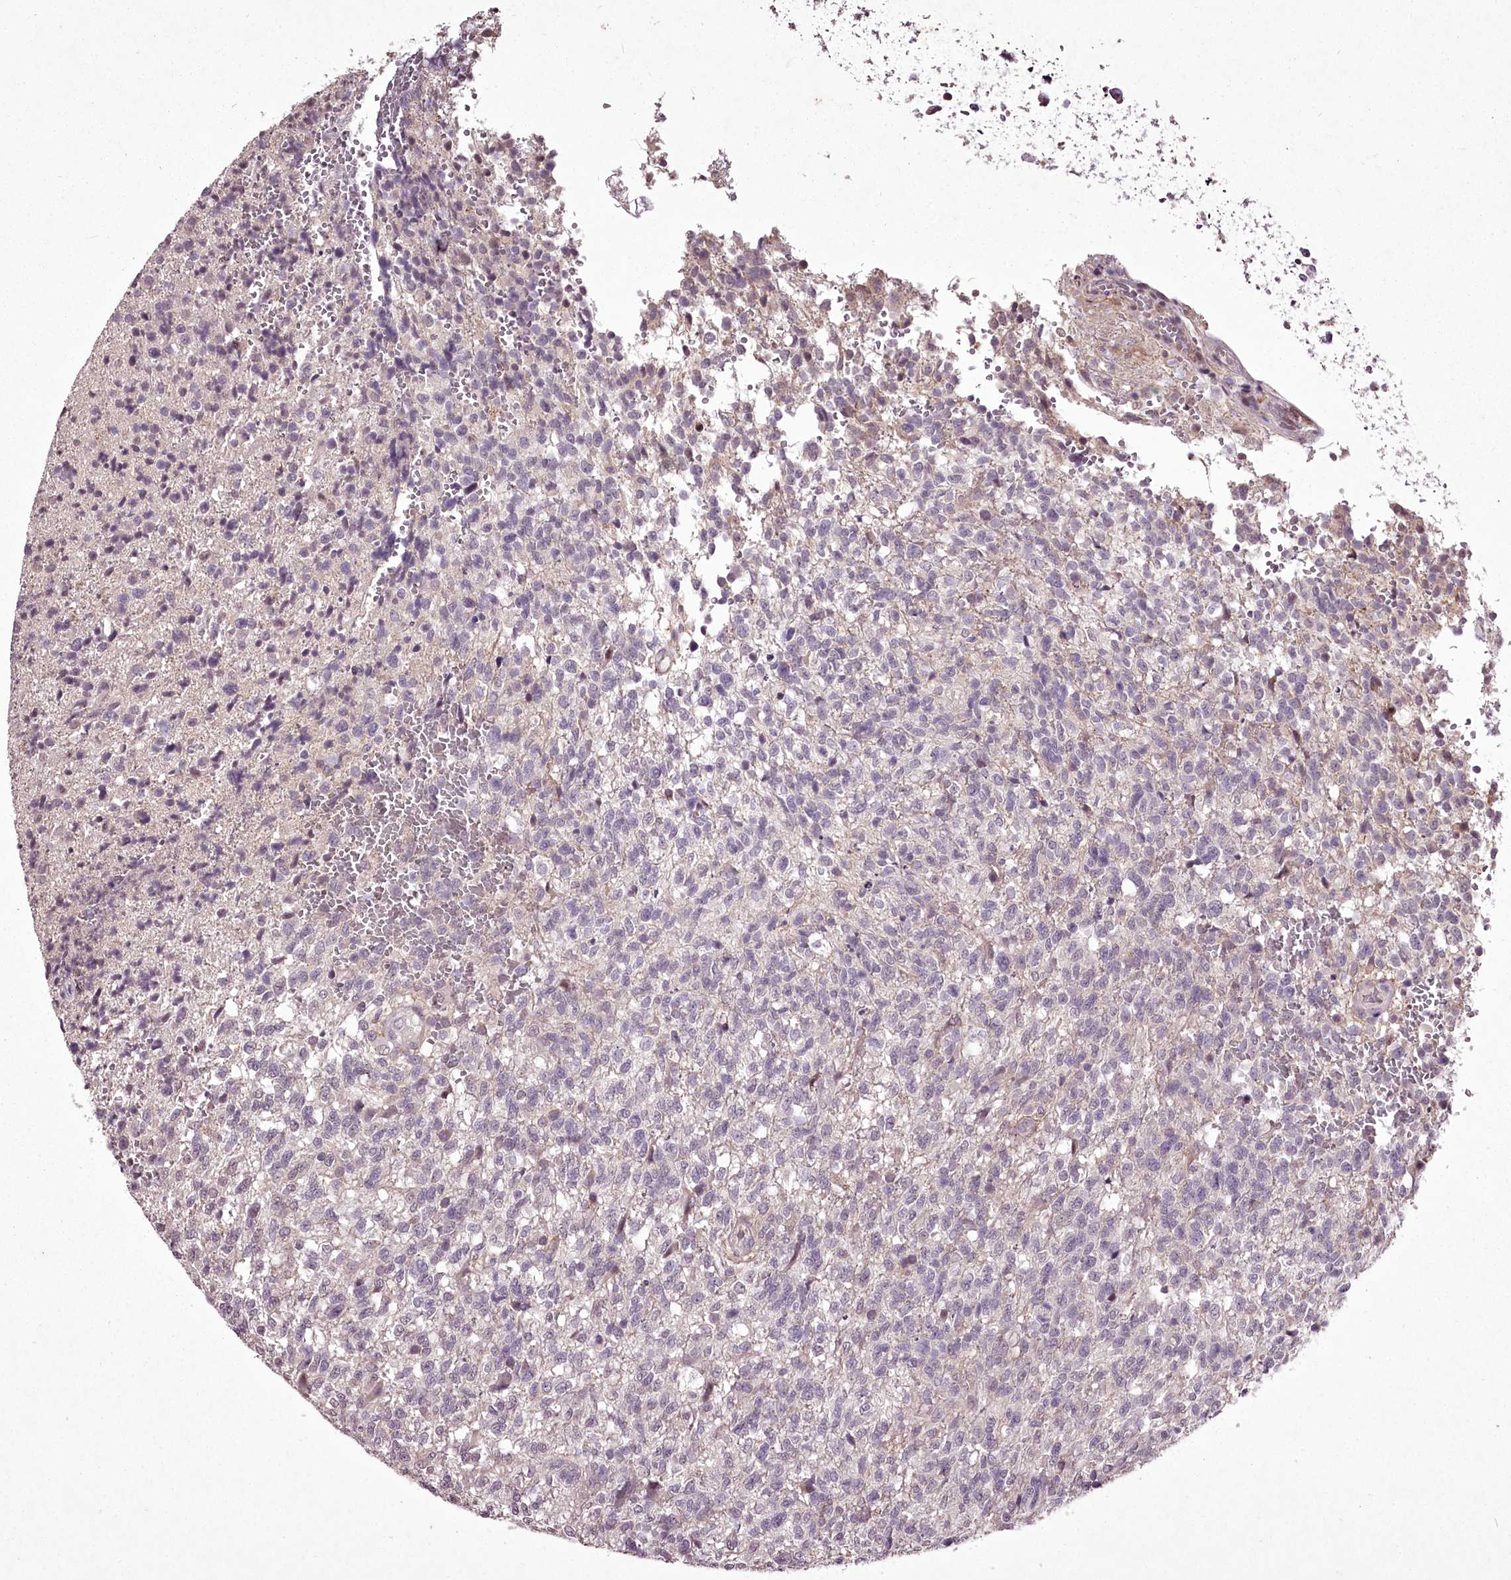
{"staining": {"intensity": "negative", "quantity": "none", "location": "none"}, "tissue": "glioma", "cell_type": "Tumor cells", "image_type": "cancer", "snomed": [{"axis": "morphology", "description": "Glioma, malignant, High grade"}, {"axis": "topography", "description": "Brain"}], "caption": "DAB (3,3'-diaminobenzidine) immunohistochemical staining of malignant glioma (high-grade) shows no significant staining in tumor cells.", "gene": "C1orf56", "patient": {"sex": "male", "age": 56}}